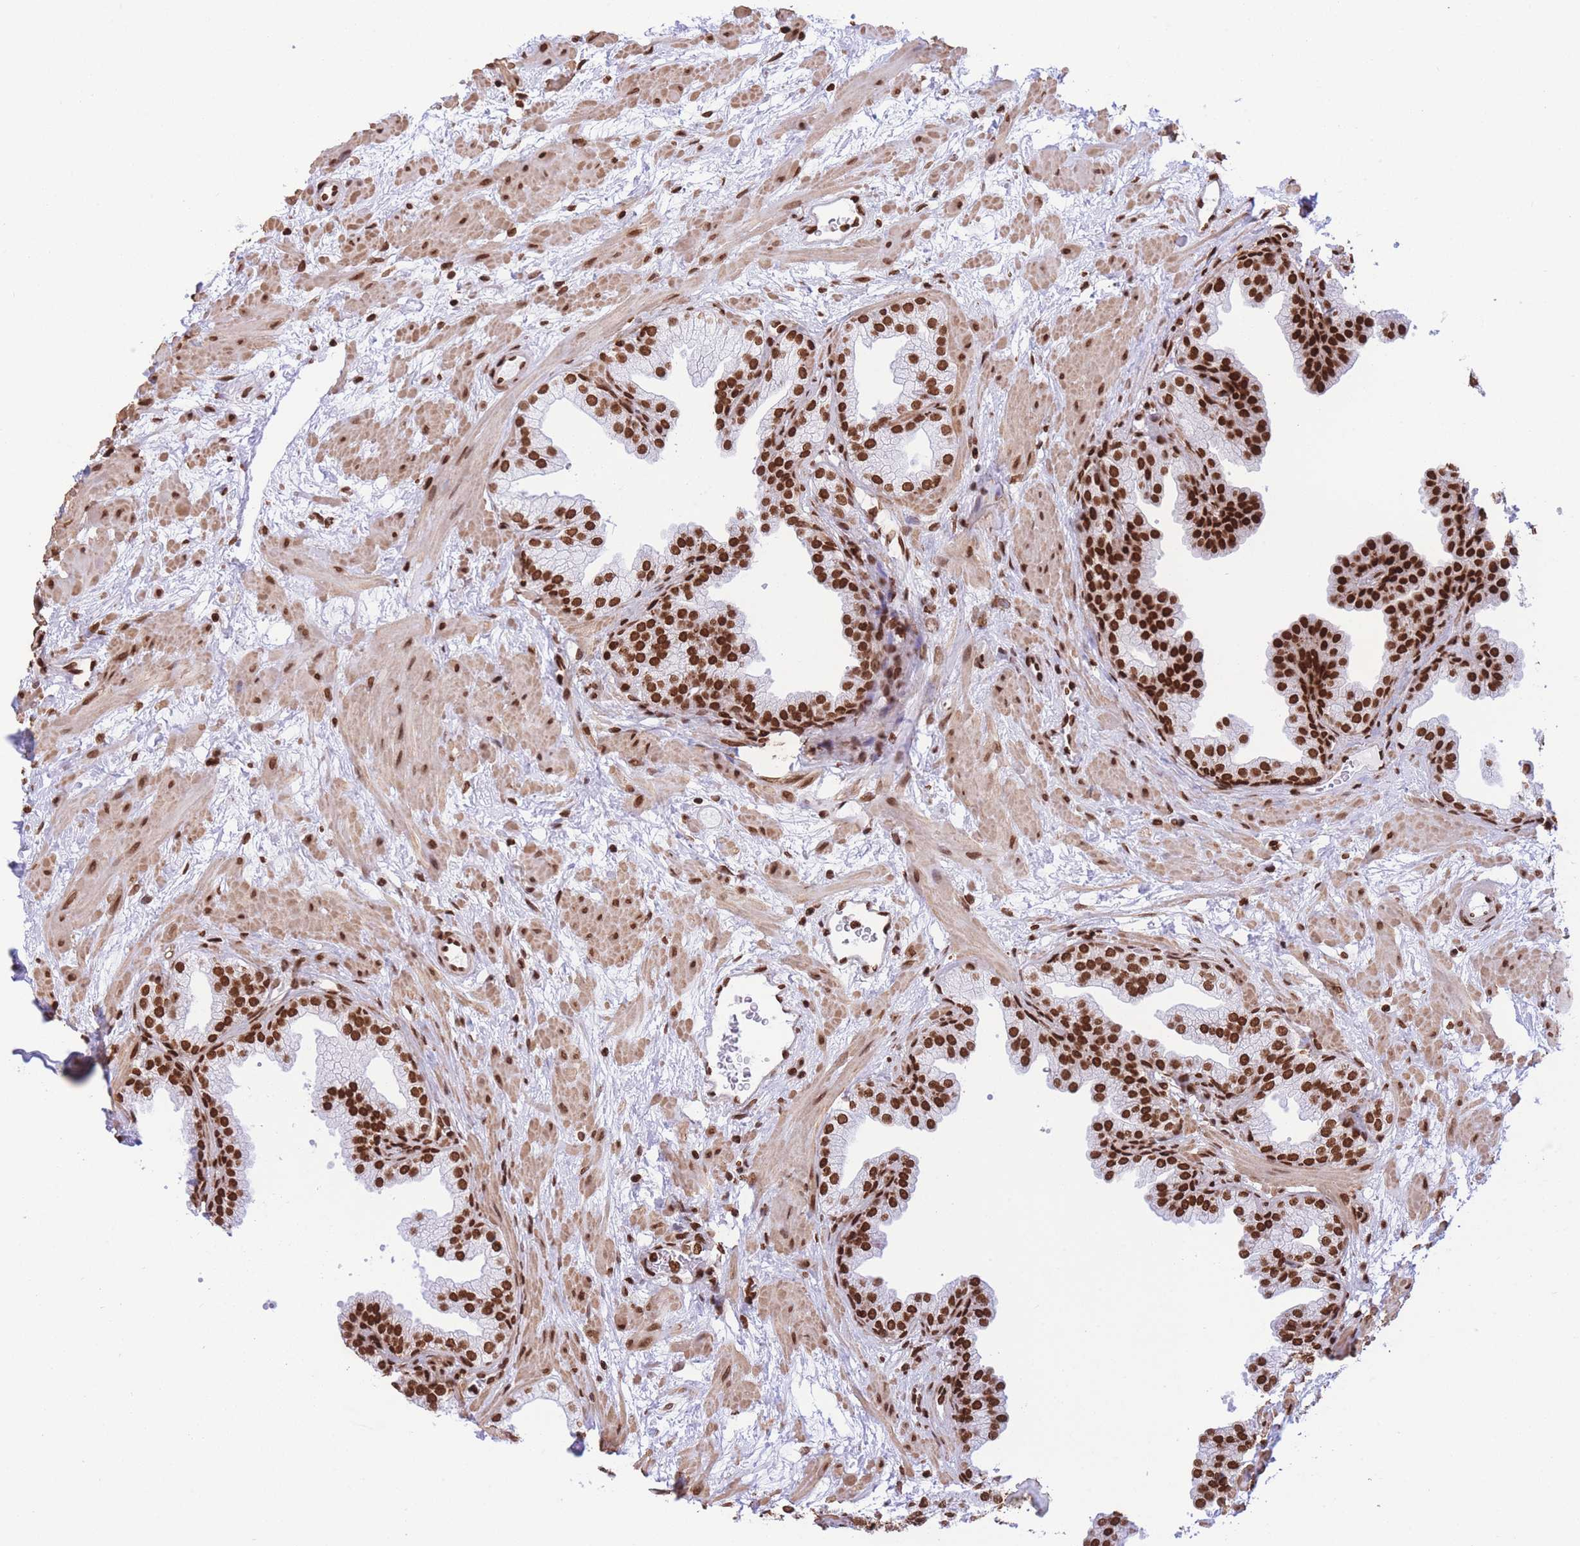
{"staining": {"intensity": "strong", "quantity": ">75%", "location": "nuclear"}, "tissue": "prostate", "cell_type": "Glandular cells", "image_type": "normal", "snomed": [{"axis": "morphology", "description": "Normal tissue, NOS"}, {"axis": "topography", "description": "Prostate"}], "caption": "Immunohistochemistry (DAB (3,3'-diaminobenzidine)) staining of benign human prostate shows strong nuclear protein expression in about >75% of glandular cells. (DAB IHC with brightfield microscopy, high magnification).", "gene": "H2BC10", "patient": {"sex": "male", "age": 37}}